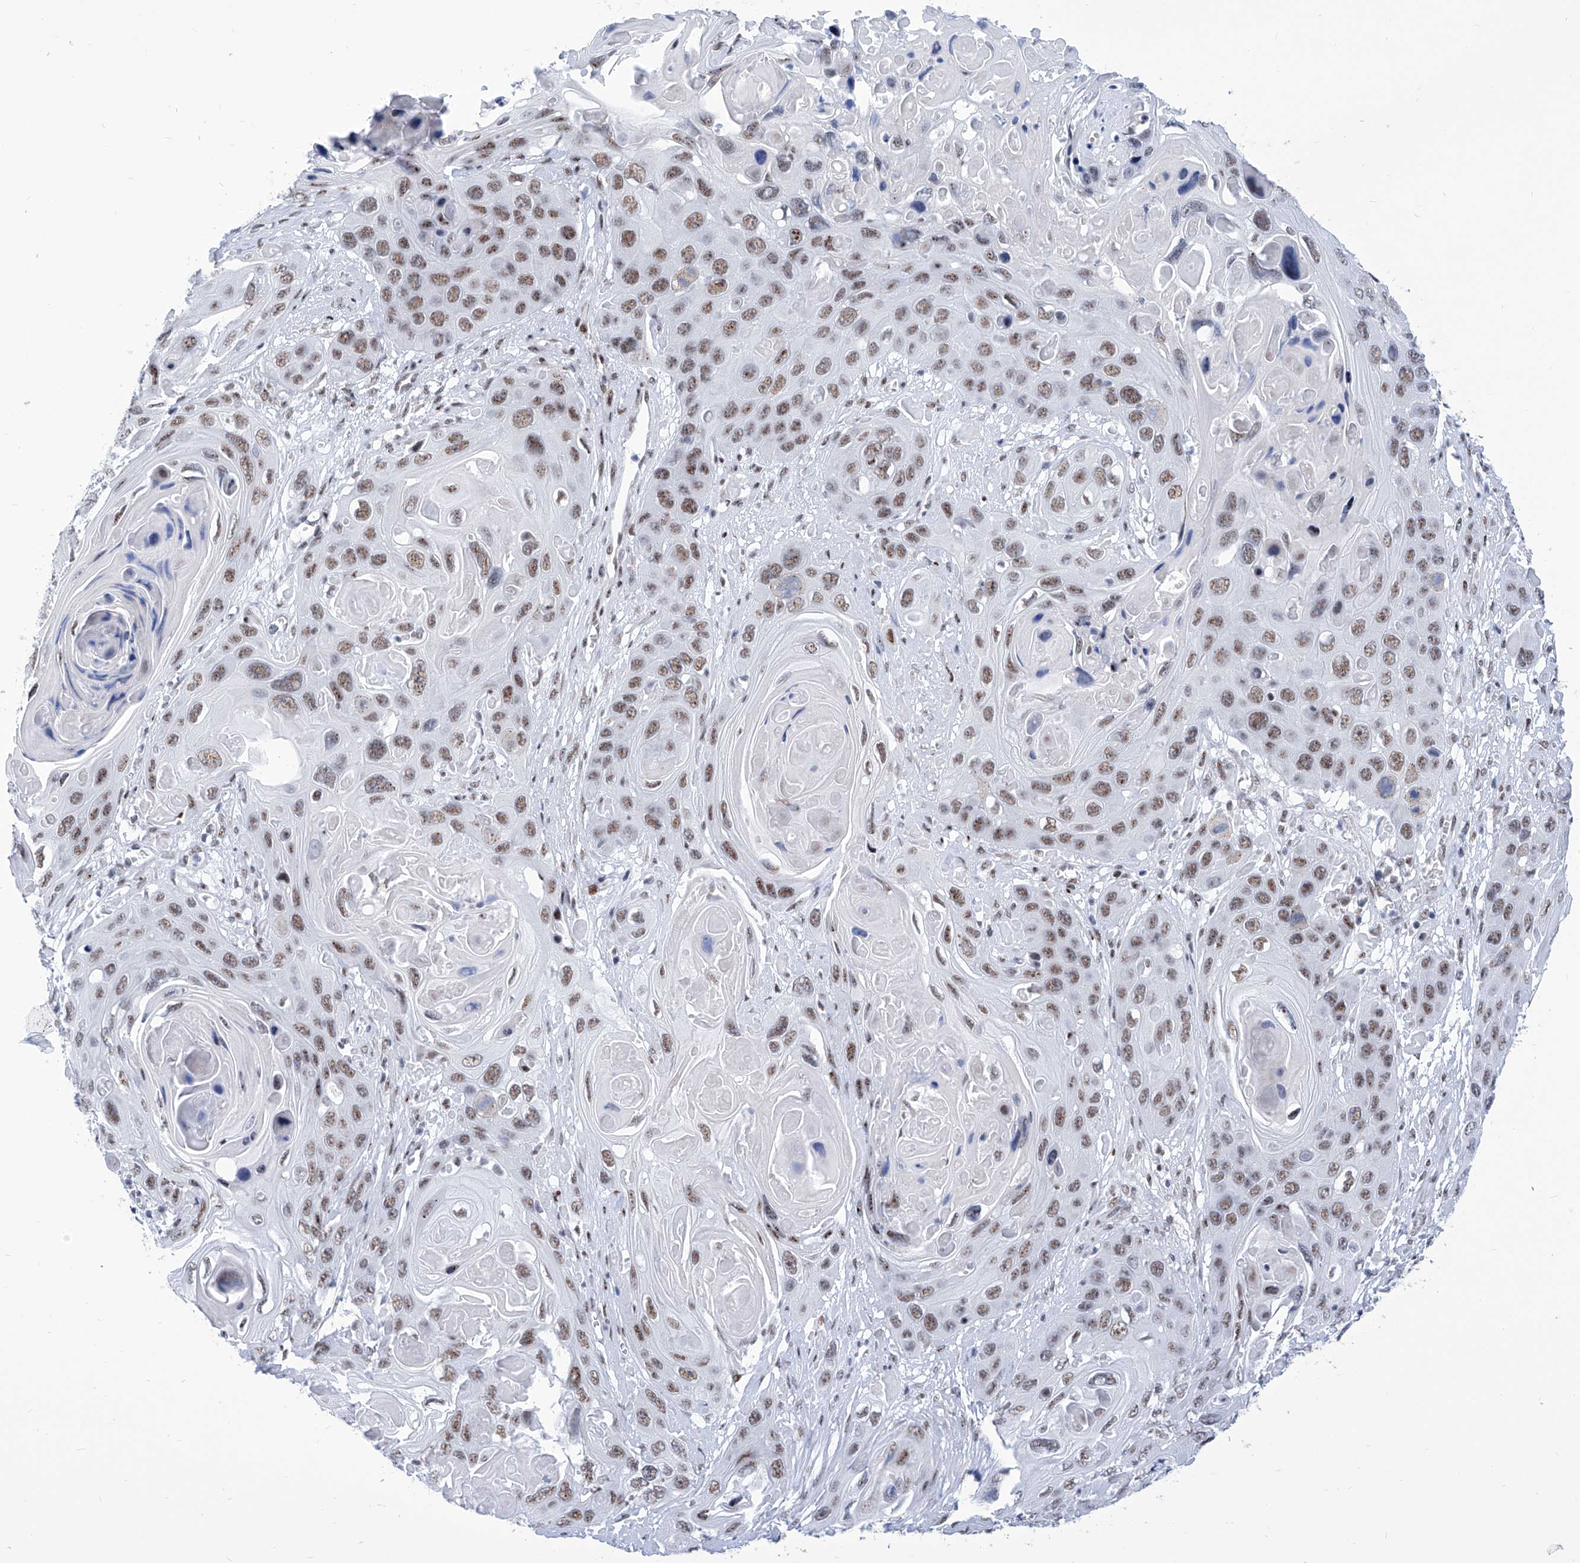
{"staining": {"intensity": "moderate", "quantity": ">75%", "location": "nuclear"}, "tissue": "skin cancer", "cell_type": "Tumor cells", "image_type": "cancer", "snomed": [{"axis": "morphology", "description": "Squamous cell carcinoma, NOS"}, {"axis": "topography", "description": "Skin"}], "caption": "Squamous cell carcinoma (skin) was stained to show a protein in brown. There is medium levels of moderate nuclear expression in about >75% of tumor cells. The protein of interest is shown in brown color, while the nuclei are stained blue.", "gene": "SART1", "patient": {"sex": "male", "age": 55}}